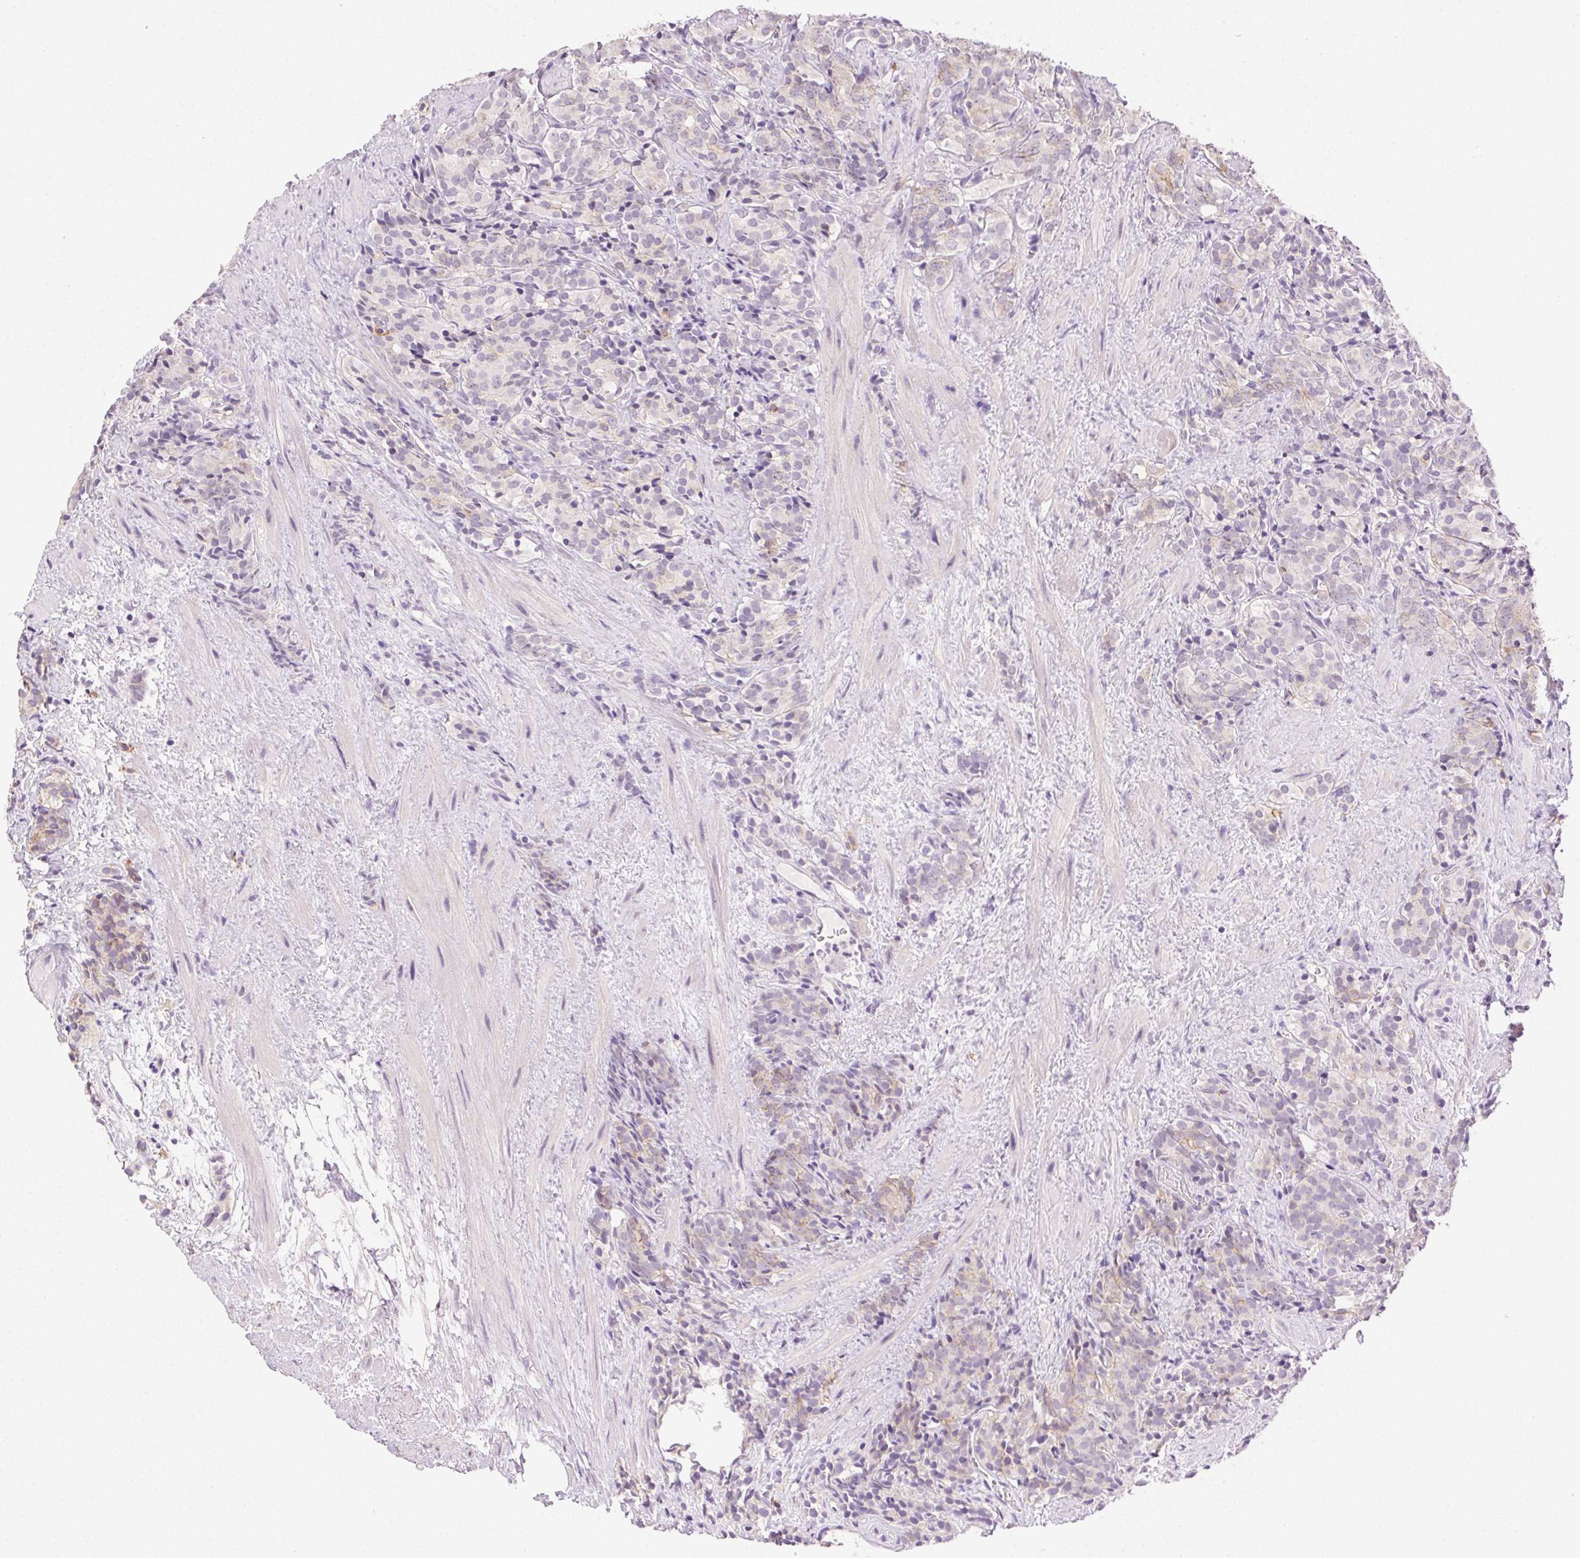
{"staining": {"intensity": "weak", "quantity": "<25%", "location": "cytoplasmic/membranous"}, "tissue": "prostate cancer", "cell_type": "Tumor cells", "image_type": "cancer", "snomed": [{"axis": "morphology", "description": "Adenocarcinoma, High grade"}, {"axis": "topography", "description": "Prostate"}], "caption": "Micrograph shows no protein staining in tumor cells of prostate high-grade adenocarcinoma tissue.", "gene": "AKAP5", "patient": {"sex": "male", "age": 84}}